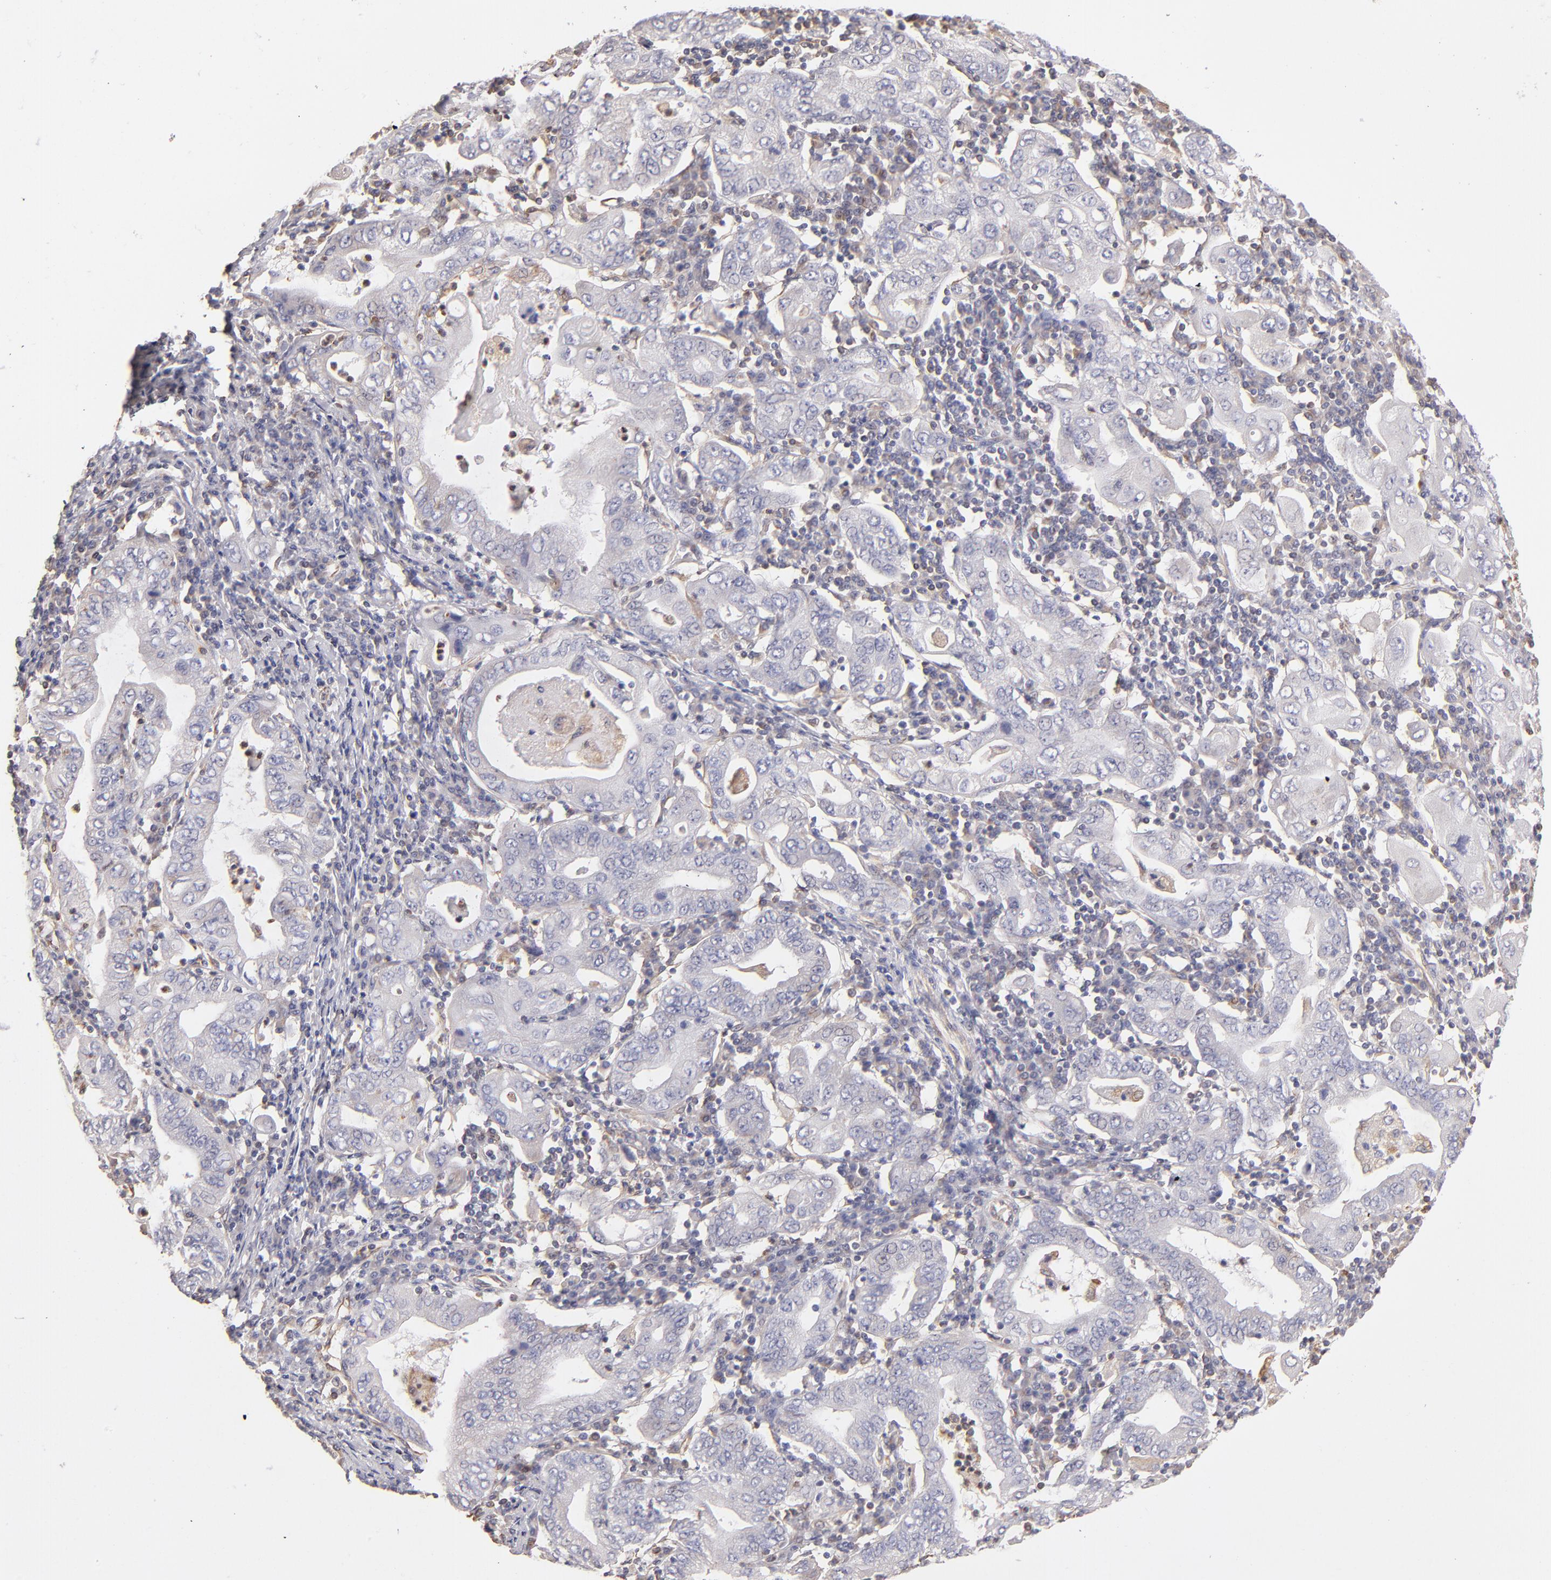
{"staining": {"intensity": "negative", "quantity": "none", "location": "none"}, "tissue": "stomach cancer", "cell_type": "Tumor cells", "image_type": "cancer", "snomed": [{"axis": "morphology", "description": "Normal tissue, NOS"}, {"axis": "morphology", "description": "Adenocarcinoma, NOS"}, {"axis": "topography", "description": "Esophagus"}, {"axis": "topography", "description": "Stomach, upper"}, {"axis": "topography", "description": "Peripheral nerve tissue"}], "caption": "A high-resolution photomicrograph shows IHC staining of stomach adenocarcinoma, which shows no significant expression in tumor cells. Nuclei are stained in blue.", "gene": "ABCC1", "patient": {"sex": "male", "age": 62}}